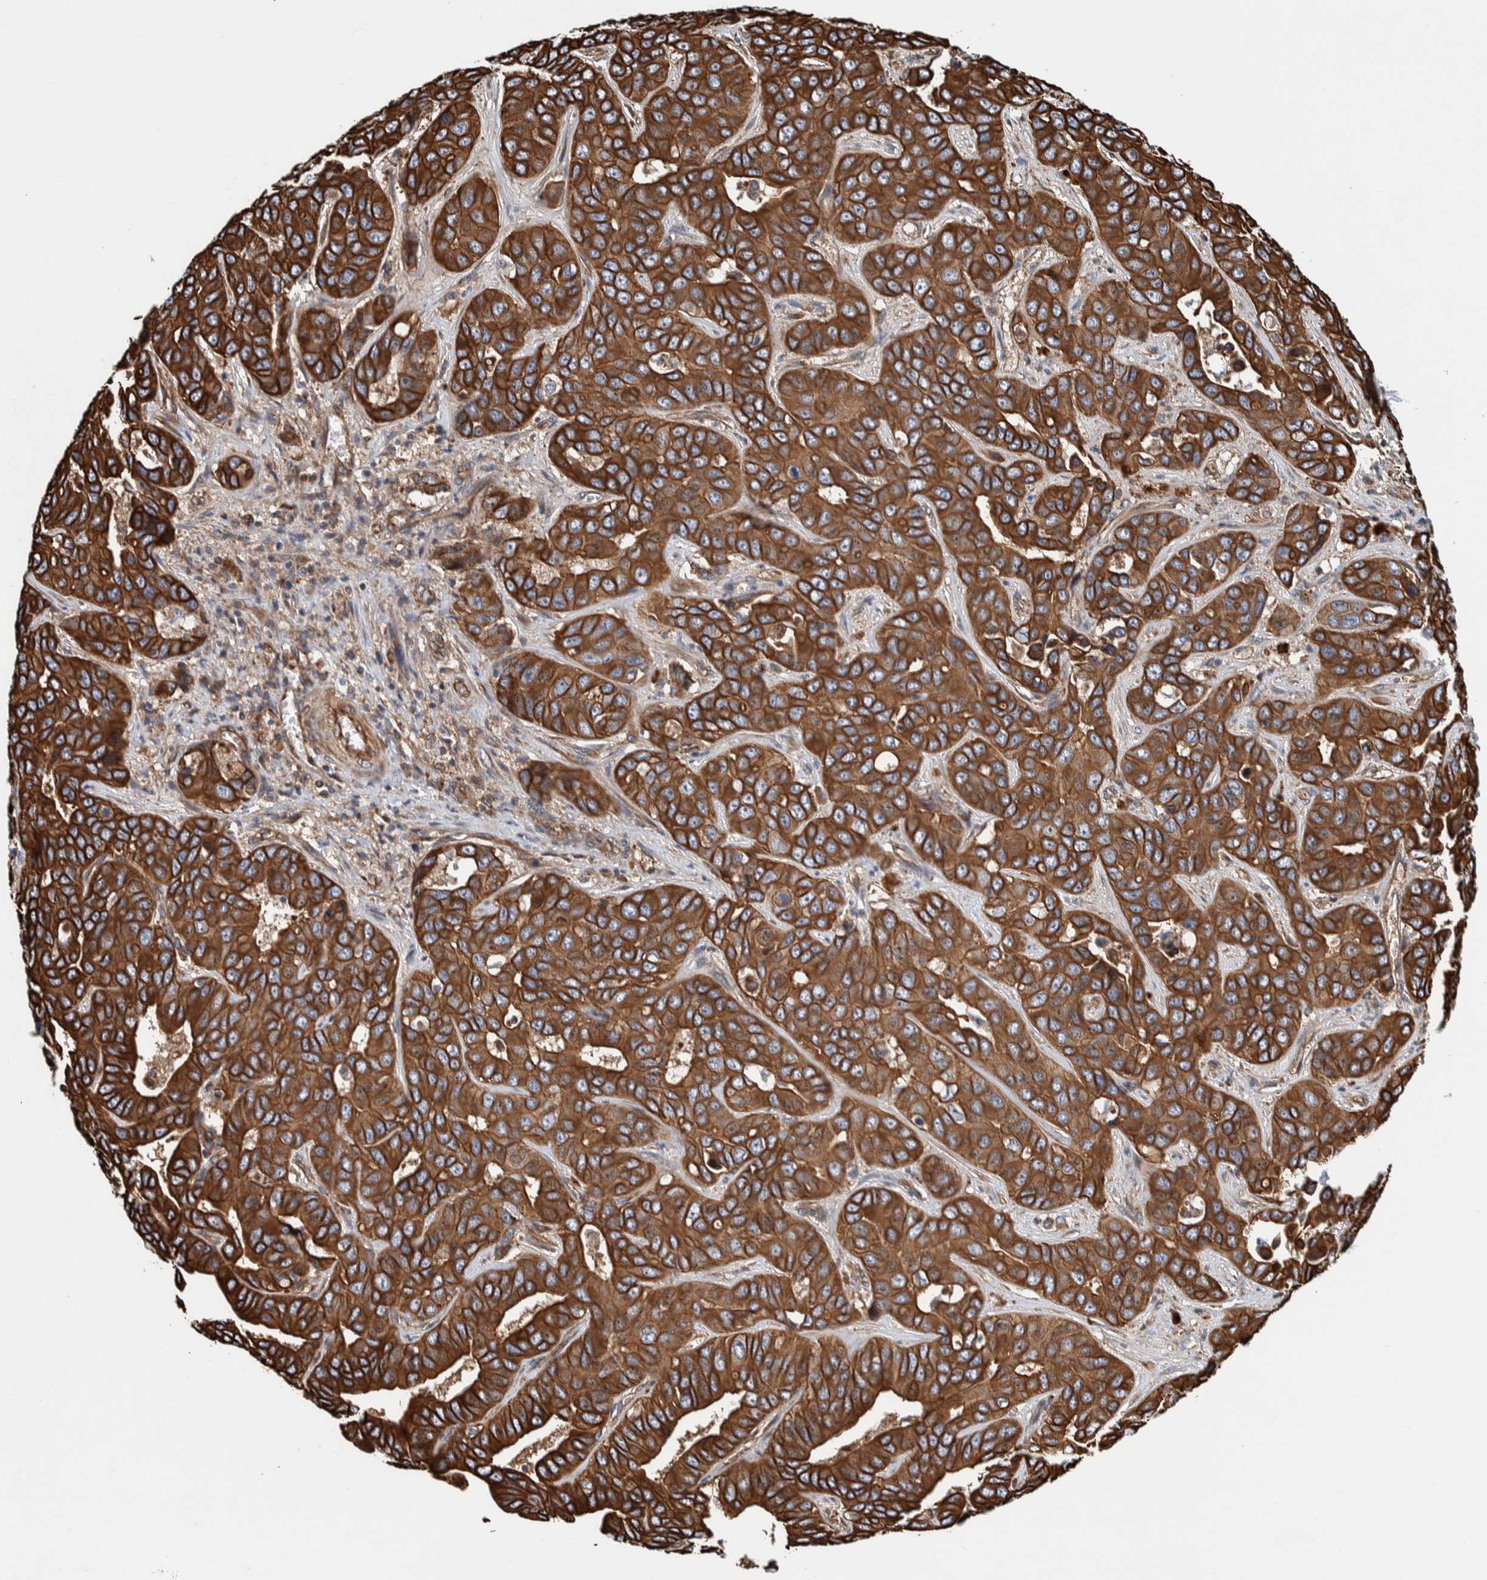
{"staining": {"intensity": "strong", "quantity": ">75%", "location": "cytoplasmic/membranous"}, "tissue": "liver cancer", "cell_type": "Tumor cells", "image_type": "cancer", "snomed": [{"axis": "morphology", "description": "Cholangiocarcinoma"}, {"axis": "topography", "description": "Liver"}], "caption": "Immunohistochemical staining of liver cancer demonstrates strong cytoplasmic/membranous protein expression in about >75% of tumor cells. The staining was performed using DAB (3,3'-diaminobenzidine) to visualize the protein expression in brown, while the nuclei were stained in blue with hematoxylin (Magnification: 20x).", "gene": "PKD1L1", "patient": {"sex": "female", "age": 52}}